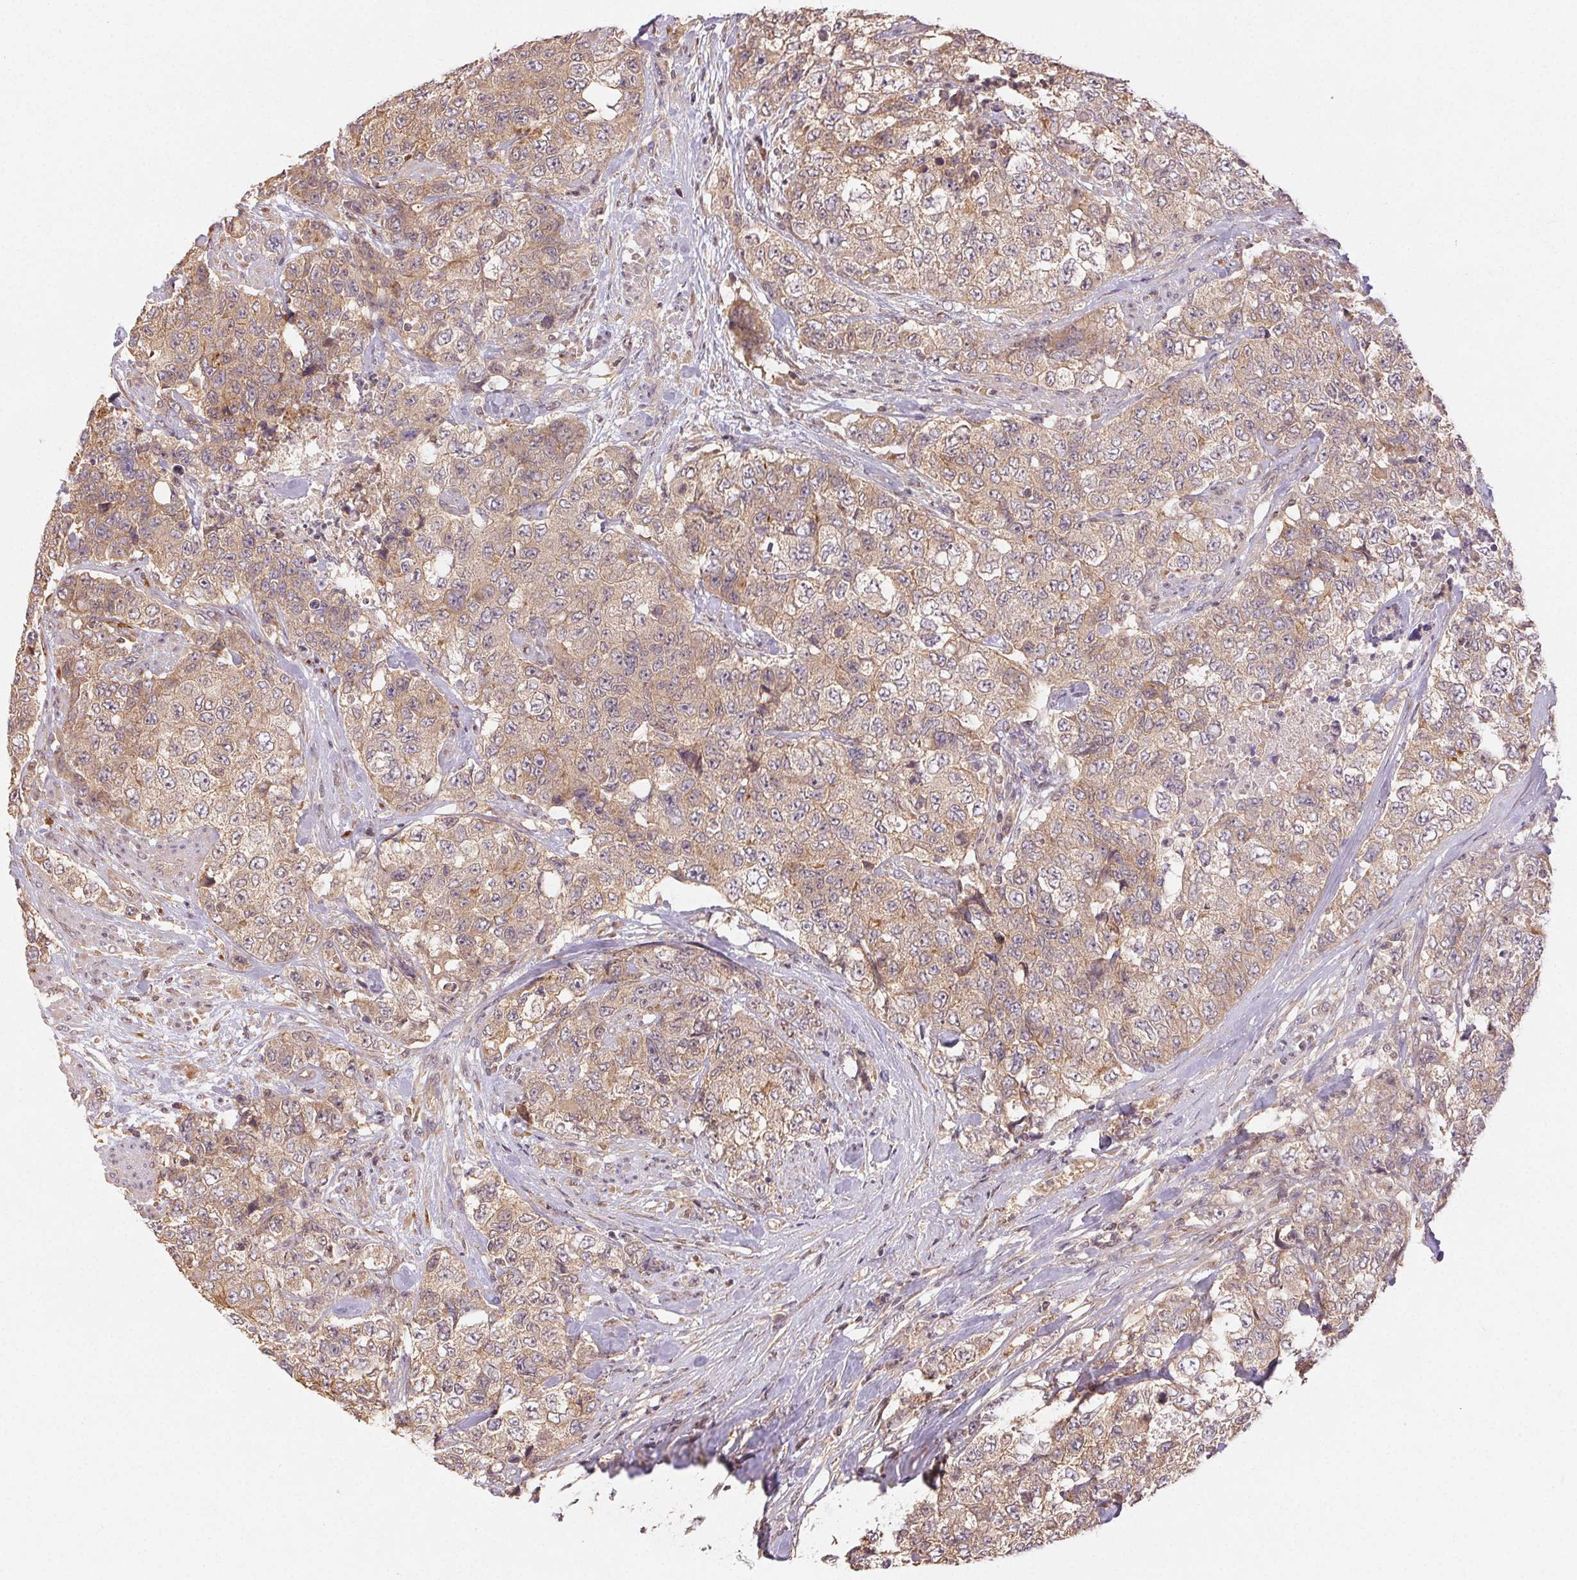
{"staining": {"intensity": "weak", "quantity": ">75%", "location": "cytoplasmic/membranous"}, "tissue": "urothelial cancer", "cell_type": "Tumor cells", "image_type": "cancer", "snomed": [{"axis": "morphology", "description": "Urothelial carcinoma, High grade"}, {"axis": "topography", "description": "Urinary bladder"}], "caption": "Immunohistochemistry (DAB (3,3'-diaminobenzidine)) staining of urothelial cancer exhibits weak cytoplasmic/membranous protein expression in about >75% of tumor cells.", "gene": "MAPKAPK2", "patient": {"sex": "female", "age": 78}}